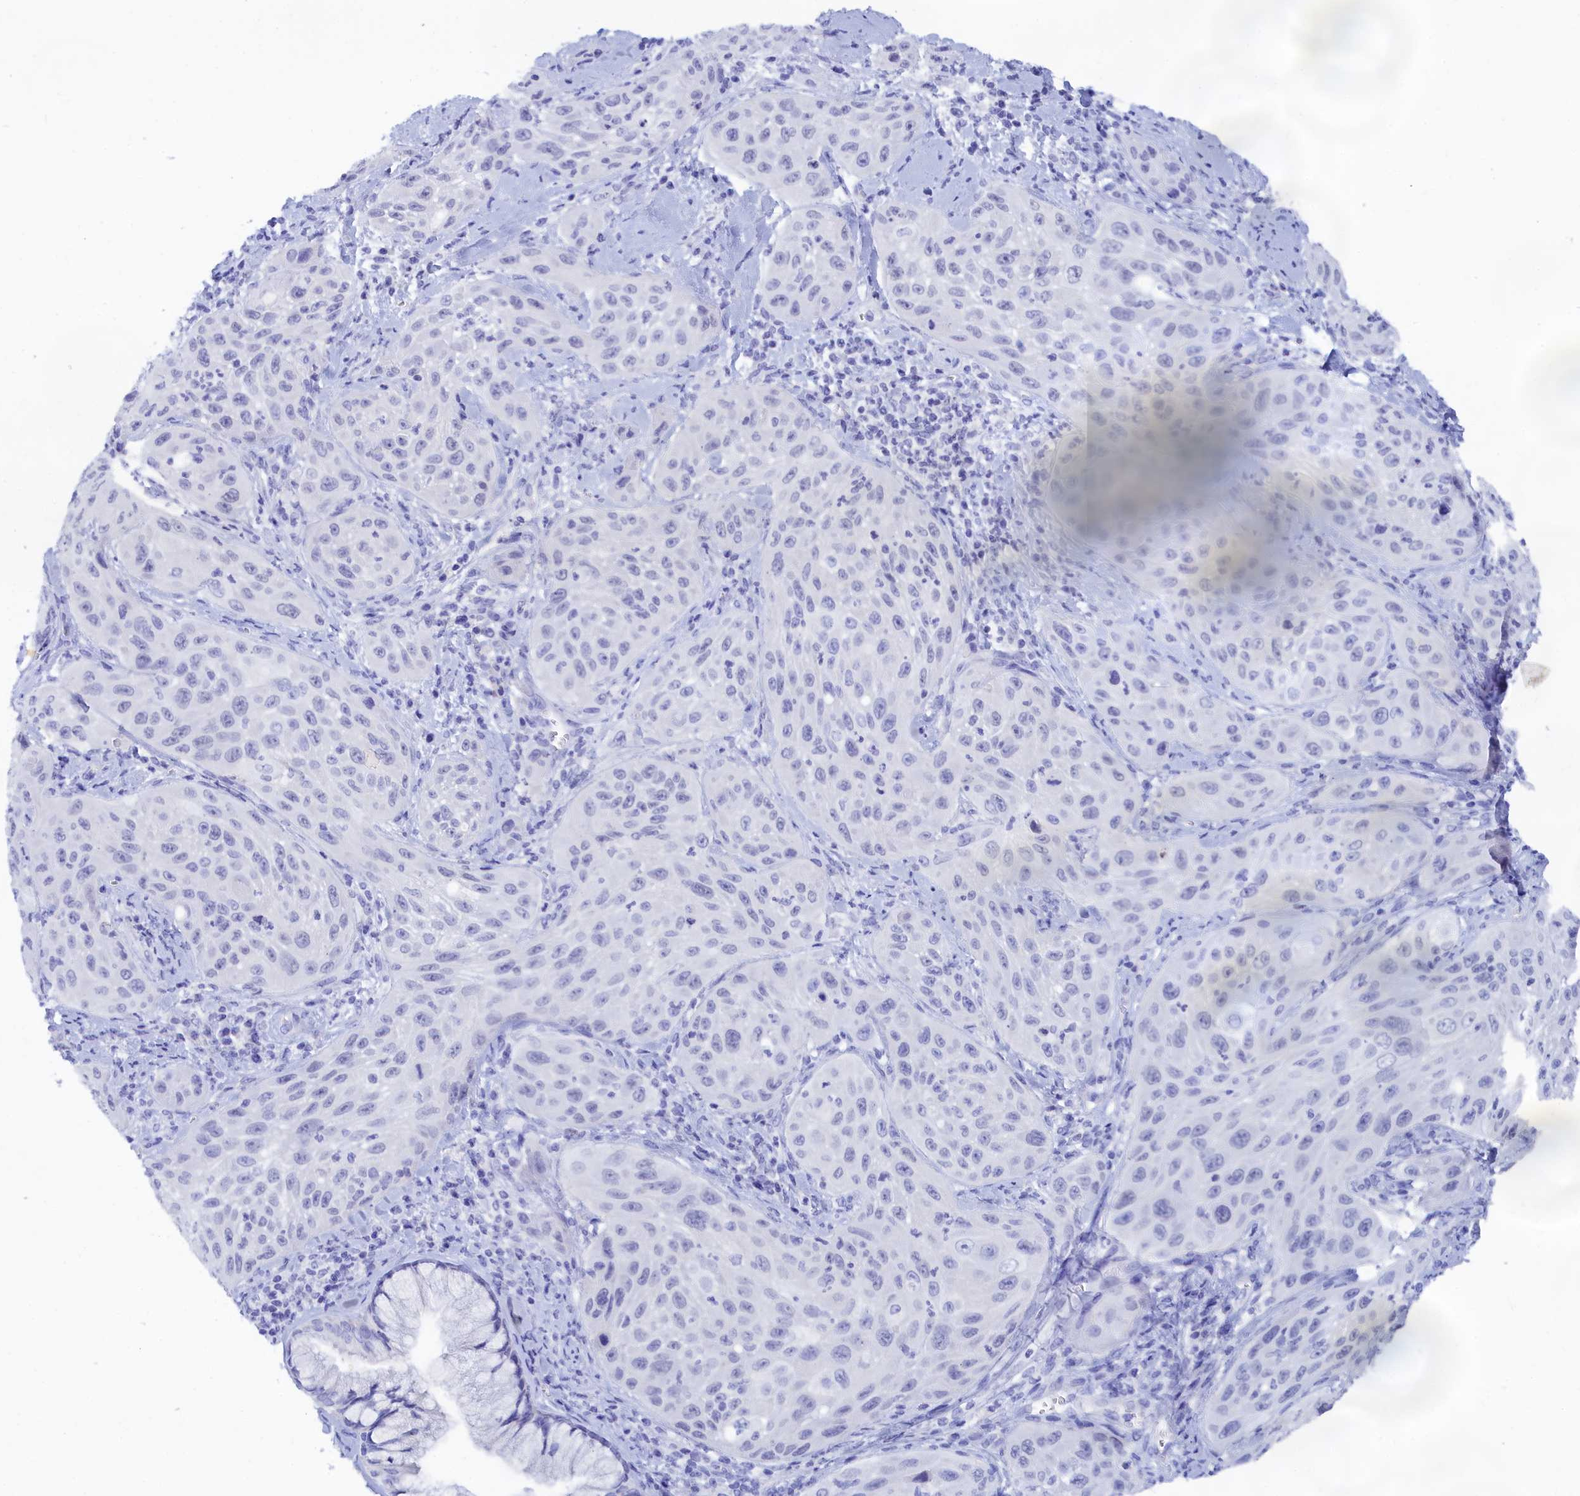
{"staining": {"intensity": "negative", "quantity": "none", "location": "none"}, "tissue": "cervical cancer", "cell_type": "Tumor cells", "image_type": "cancer", "snomed": [{"axis": "morphology", "description": "Squamous cell carcinoma, NOS"}, {"axis": "topography", "description": "Cervix"}], "caption": "The IHC micrograph has no significant expression in tumor cells of squamous cell carcinoma (cervical) tissue. The staining is performed using DAB (3,3'-diaminobenzidine) brown chromogen with nuclei counter-stained in using hematoxylin.", "gene": "TRIM10", "patient": {"sex": "female", "age": 42}}